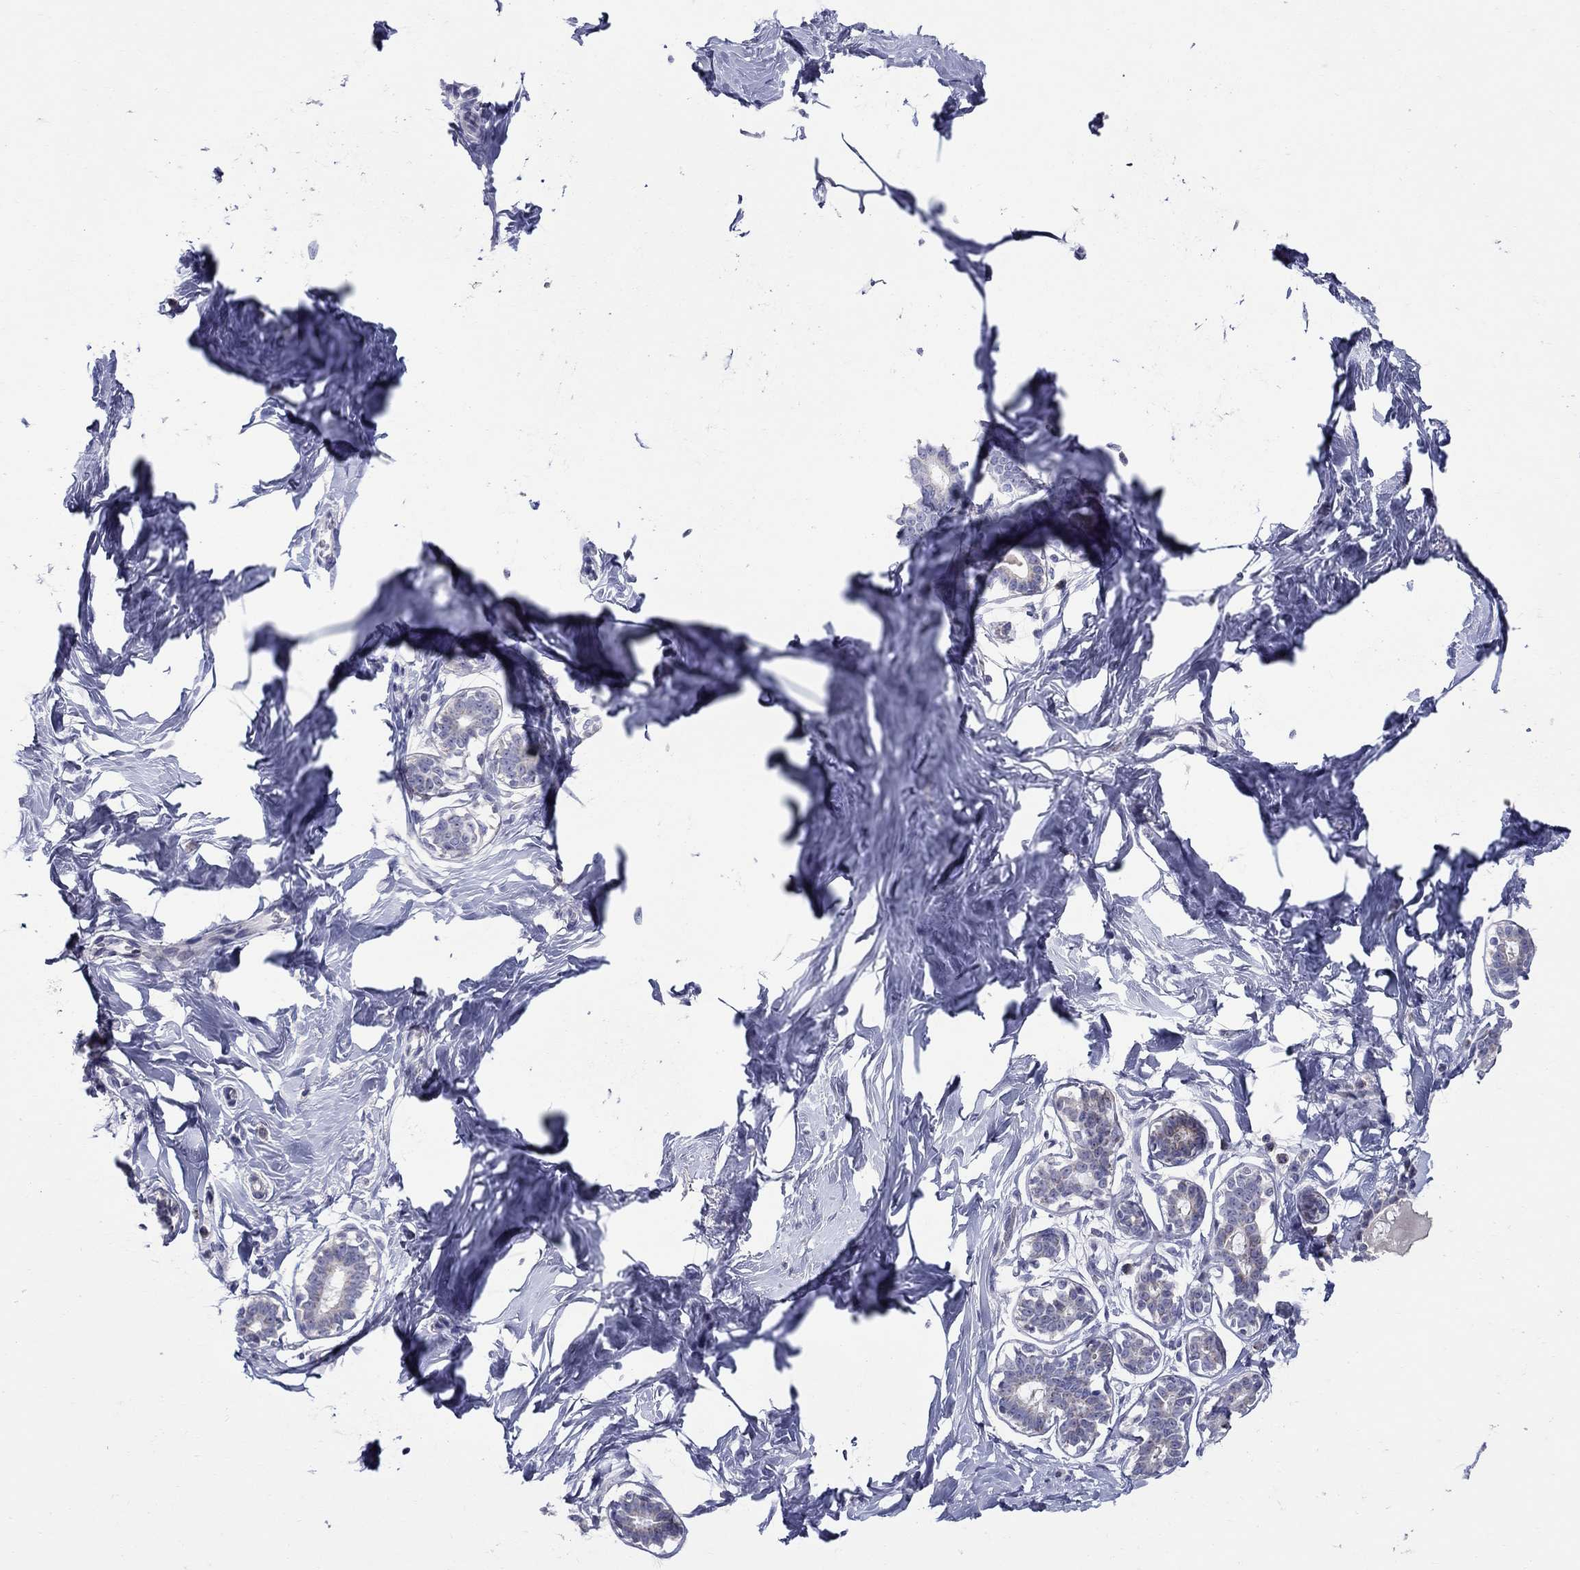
{"staining": {"intensity": "negative", "quantity": "none", "location": "none"}, "tissue": "breast", "cell_type": "Adipocytes", "image_type": "normal", "snomed": [{"axis": "morphology", "description": "Normal tissue, NOS"}, {"axis": "morphology", "description": "Lobular carcinoma, in situ"}, {"axis": "topography", "description": "Breast"}], "caption": "Breast stained for a protein using IHC shows no staining adipocytes.", "gene": "HMX2", "patient": {"sex": "female", "age": 35}}